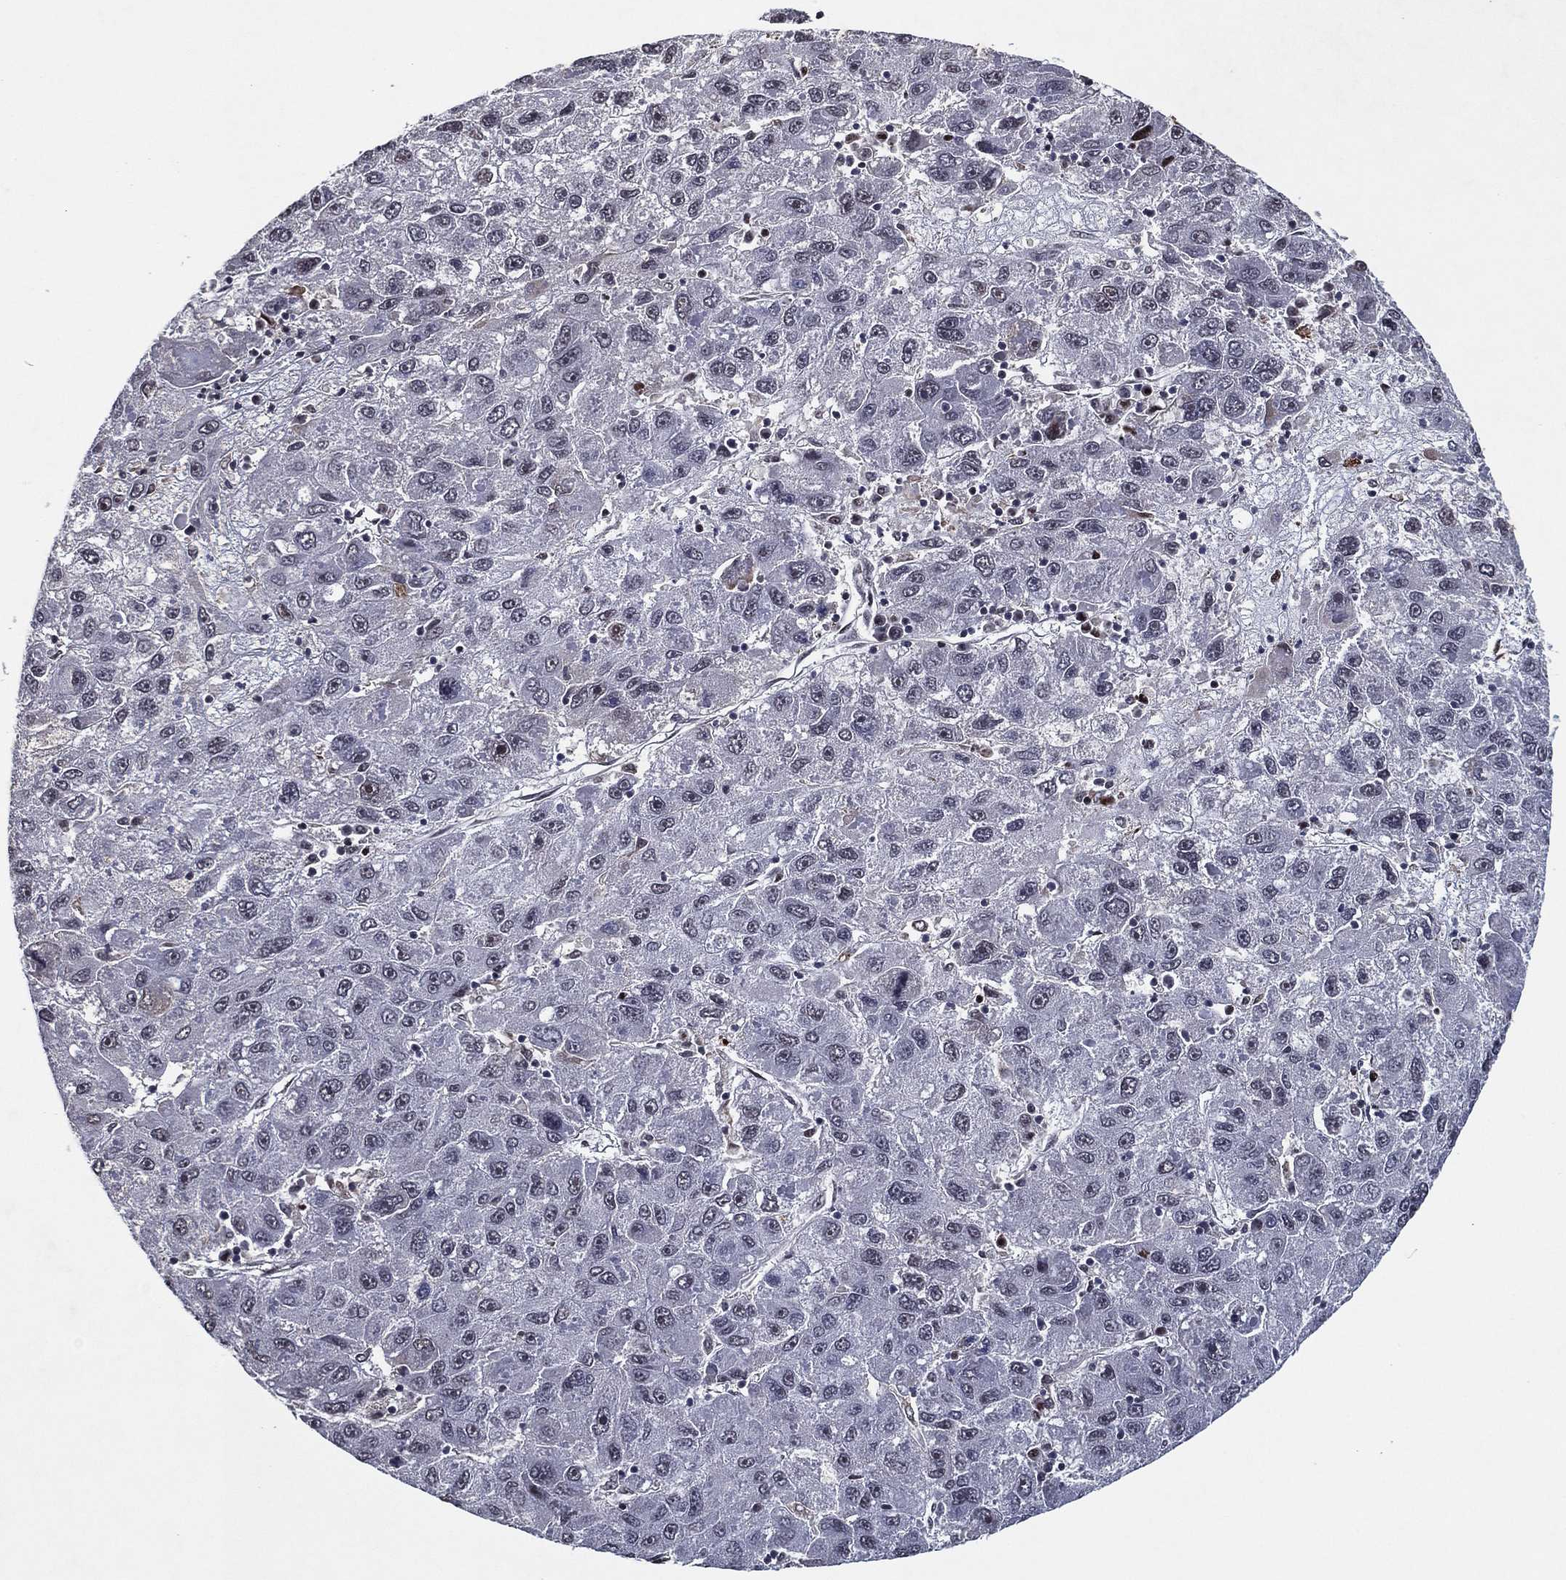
{"staining": {"intensity": "negative", "quantity": "none", "location": "none"}, "tissue": "liver cancer", "cell_type": "Tumor cells", "image_type": "cancer", "snomed": [{"axis": "morphology", "description": "Carcinoma, Hepatocellular, NOS"}, {"axis": "topography", "description": "Liver"}], "caption": "Protein analysis of liver cancer demonstrates no significant positivity in tumor cells. (DAB IHC, high magnification).", "gene": "ZBTB42", "patient": {"sex": "male", "age": 75}}